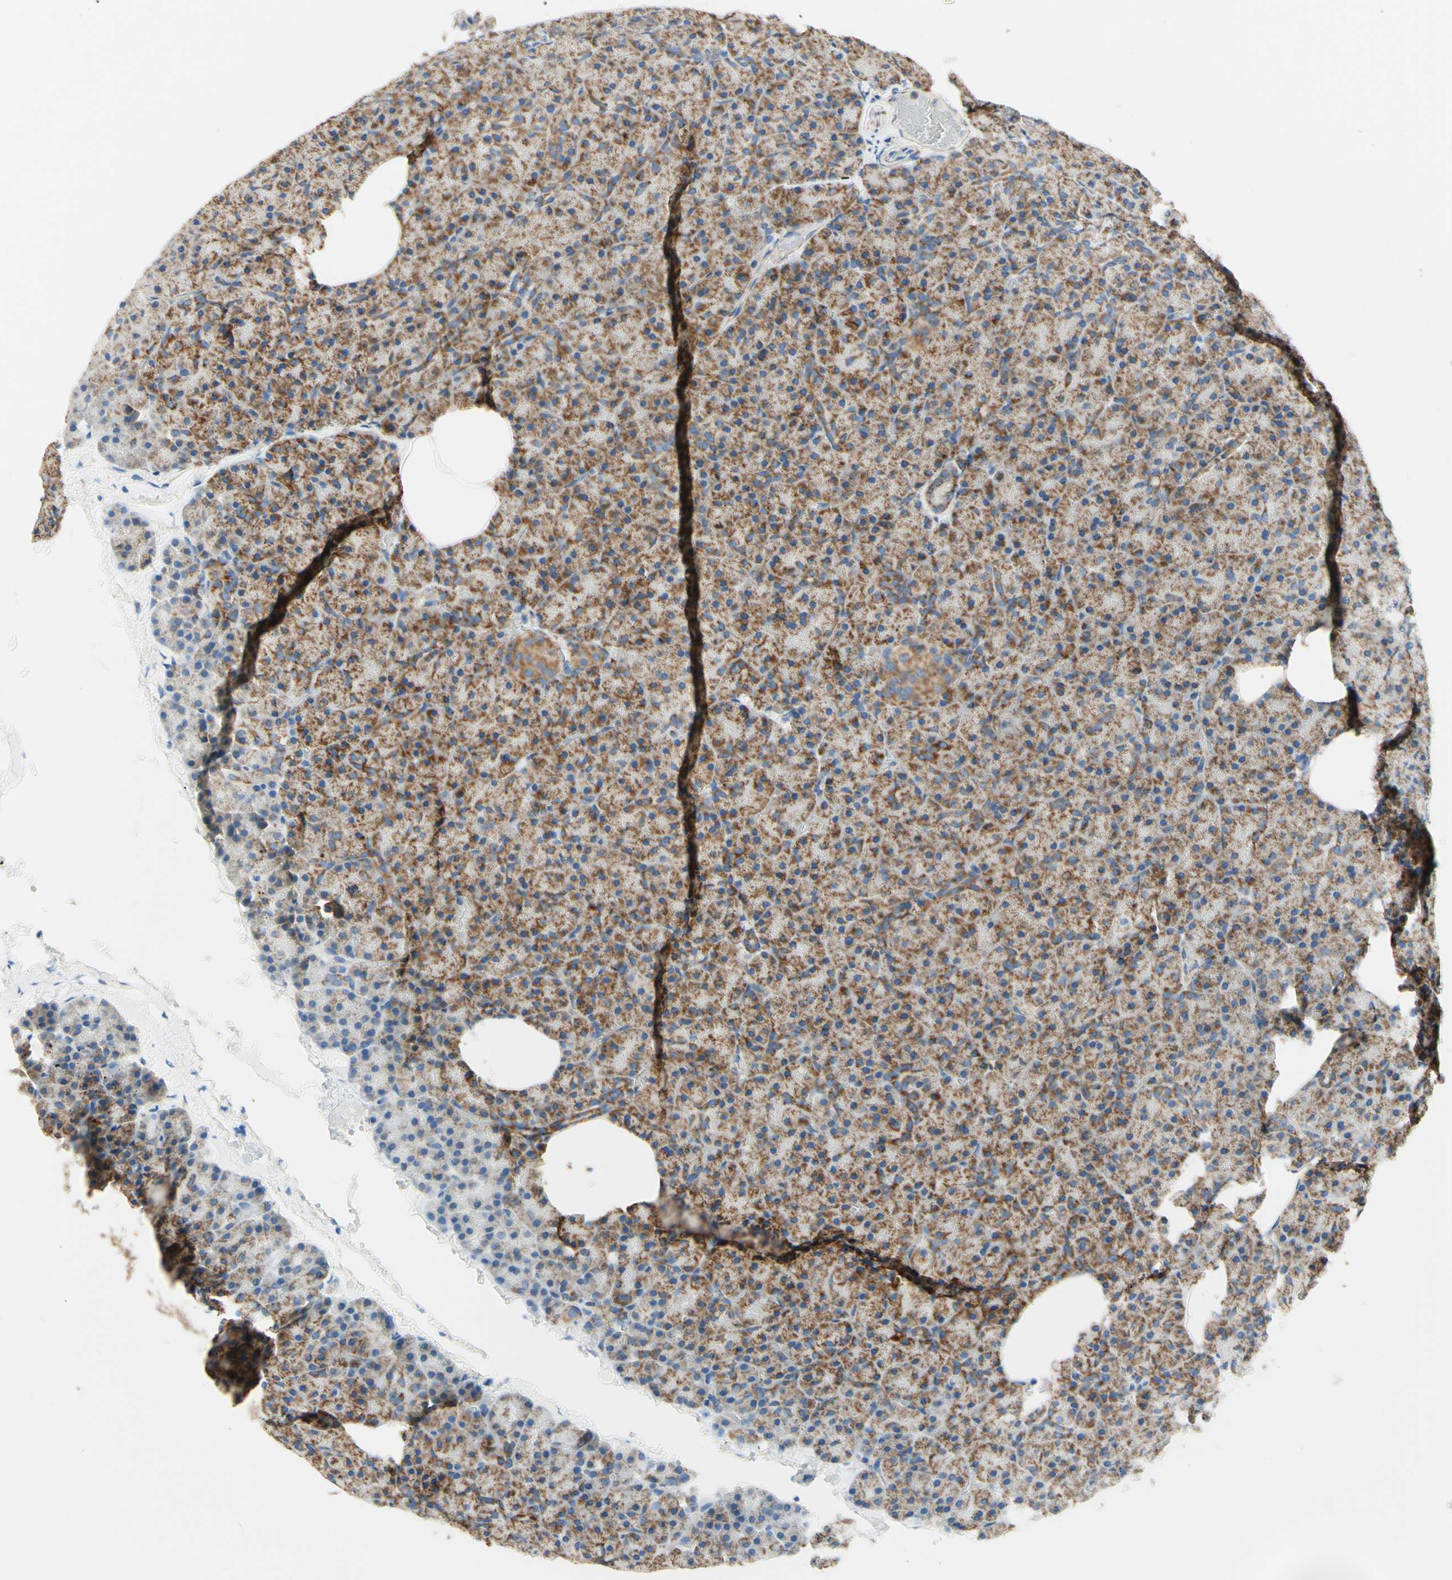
{"staining": {"intensity": "moderate", "quantity": ">75%", "location": "cytoplasmic/membranous"}, "tissue": "pancreas", "cell_type": "Exocrine glandular cells", "image_type": "normal", "snomed": [{"axis": "morphology", "description": "Normal tissue, NOS"}, {"axis": "topography", "description": "Pancreas"}], "caption": "Pancreas stained with a brown dye demonstrates moderate cytoplasmic/membranous positive expression in approximately >75% of exocrine glandular cells.", "gene": "ARMC10", "patient": {"sex": "female", "age": 35}}